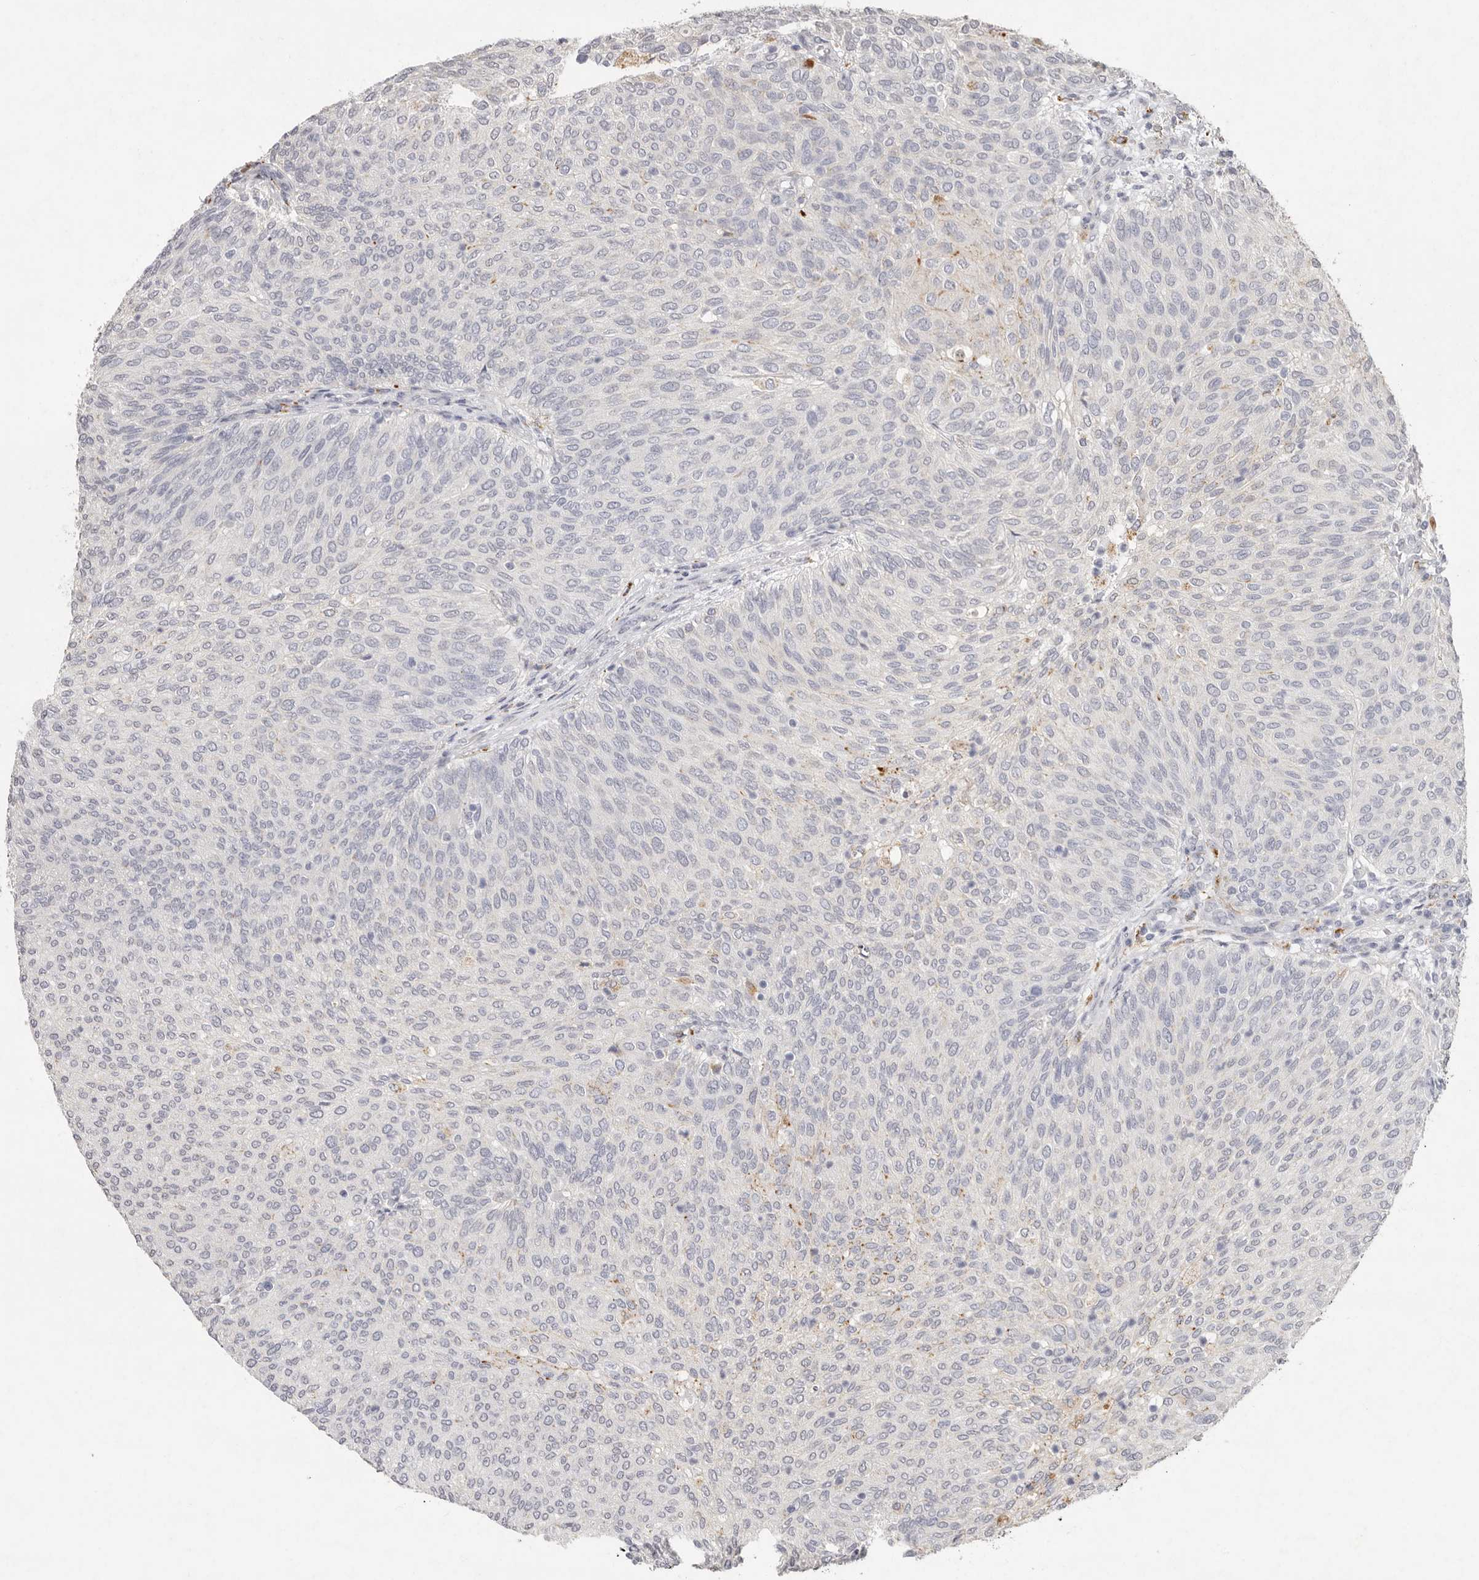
{"staining": {"intensity": "negative", "quantity": "none", "location": "none"}, "tissue": "urothelial cancer", "cell_type": "Tumor cells", "image_type": "cancer", "snomed": [{"axis": "morphology", "description": "Urothelial carcinoma, Low grade"}, {"axis": "topography", "description": "Urinary bladder"}], "caption": "This is an immunohistochemistry micrograph of urothelial cancer. There is no expression in tumor cells.", "gene": "FAM185A", "patient": {"sex": "female", "age": 79}}